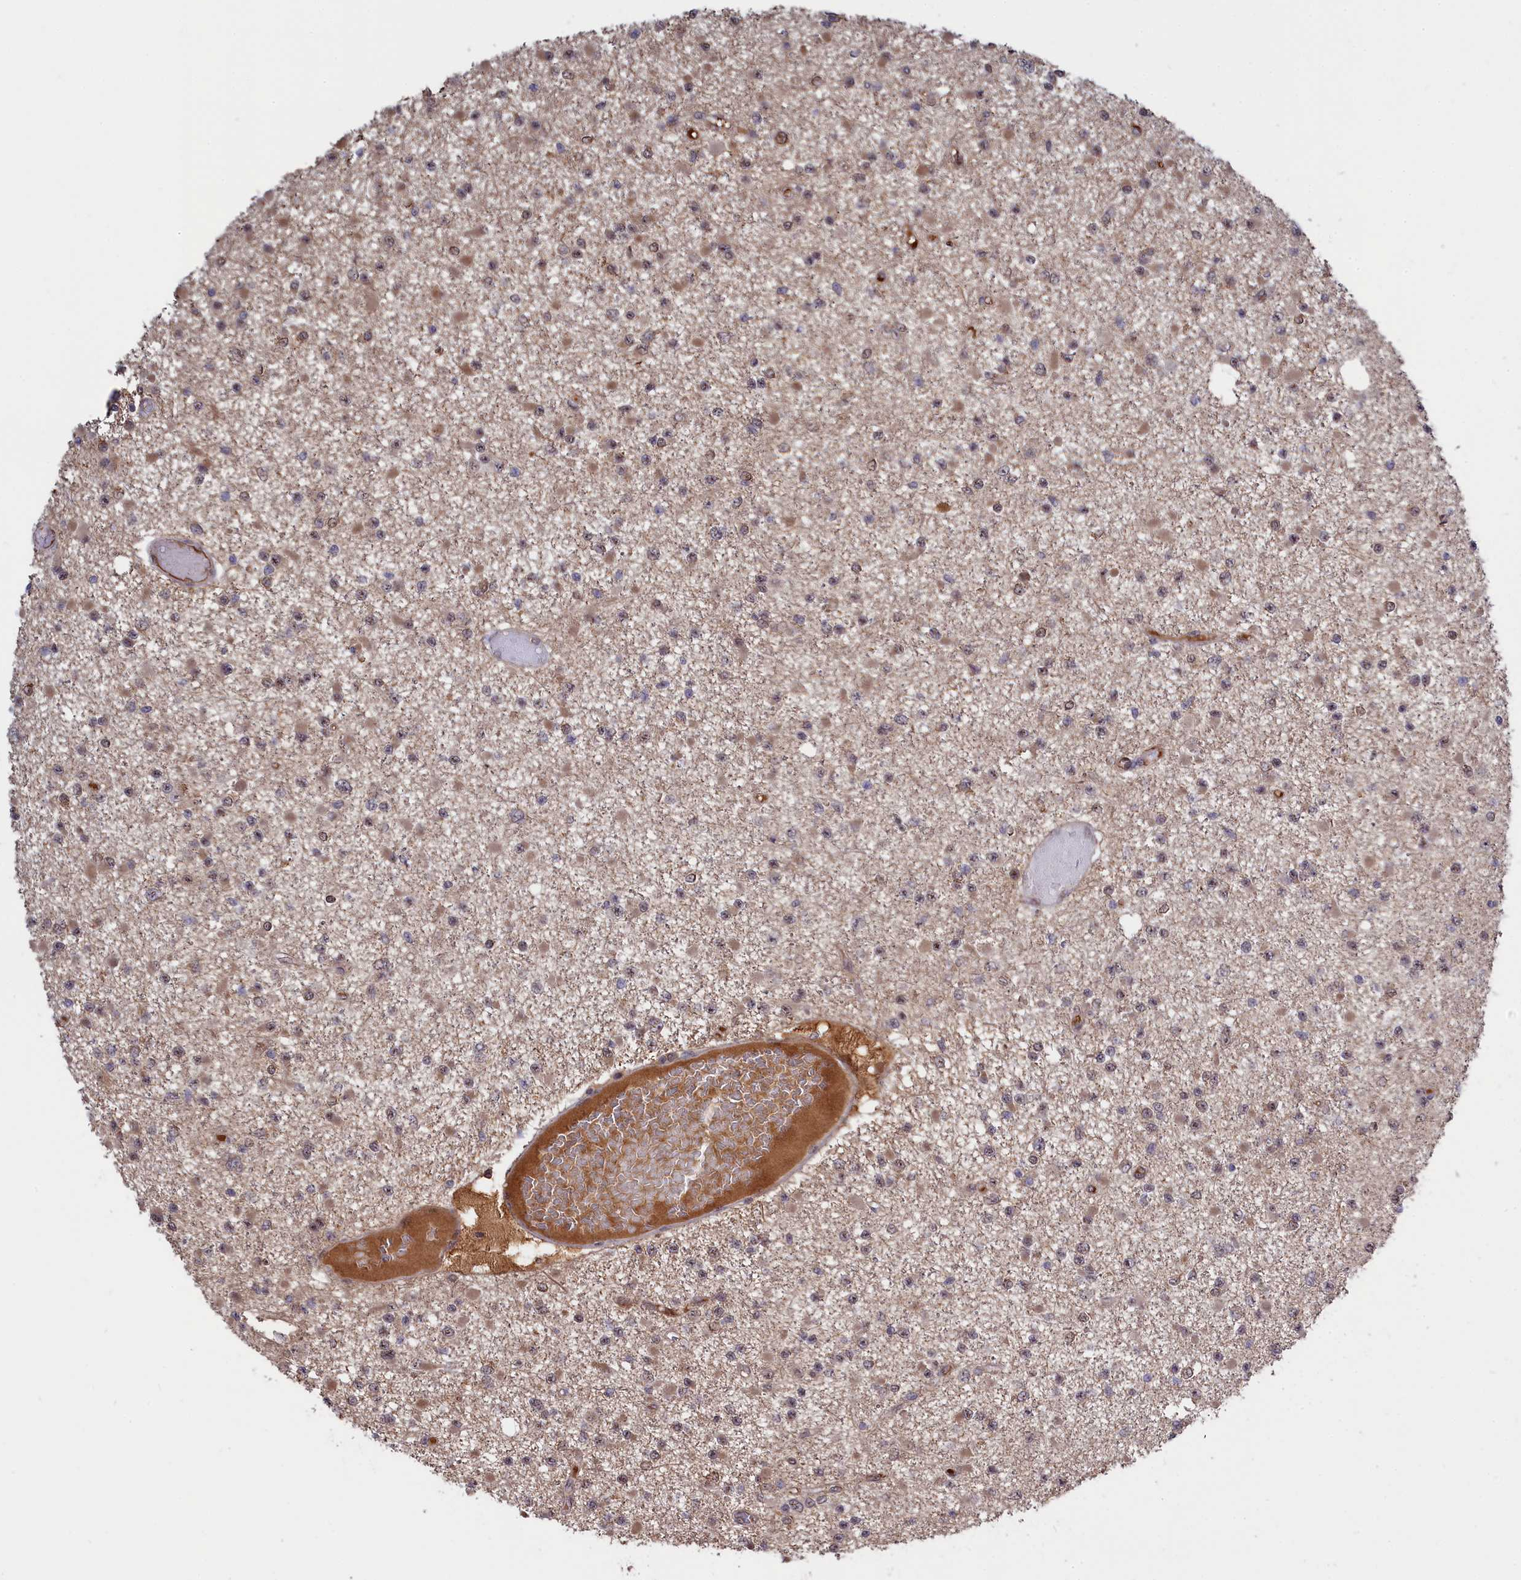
{"staining": {"intensity": "weak", "quantity": "25%-75%", "location": "cytoplasmic/membranous,nuclear"}, "tissue": "glioma", "cell_type": "Tumor cells", "image_type": "cancer", "snomed": [{"axis": "morphology", "description": "Glioma, malignant, Low grade"}, {"axis": "topography", "description": "Brain"}], "caption": "DAB (3,3'-diaminobenzidine) immunohistochemical staining of low-grade glioma (malignant) displays weak cytoplasmic/membranous and nuclear protein positivity in approximately 25%-75% of tumor cells. (DAB (3,3'-diaminobenzidine) IHC with brightfield microscopy, high magnification).", "gene": "TAB1", "patient": {"sex": "female", "age": 22}}